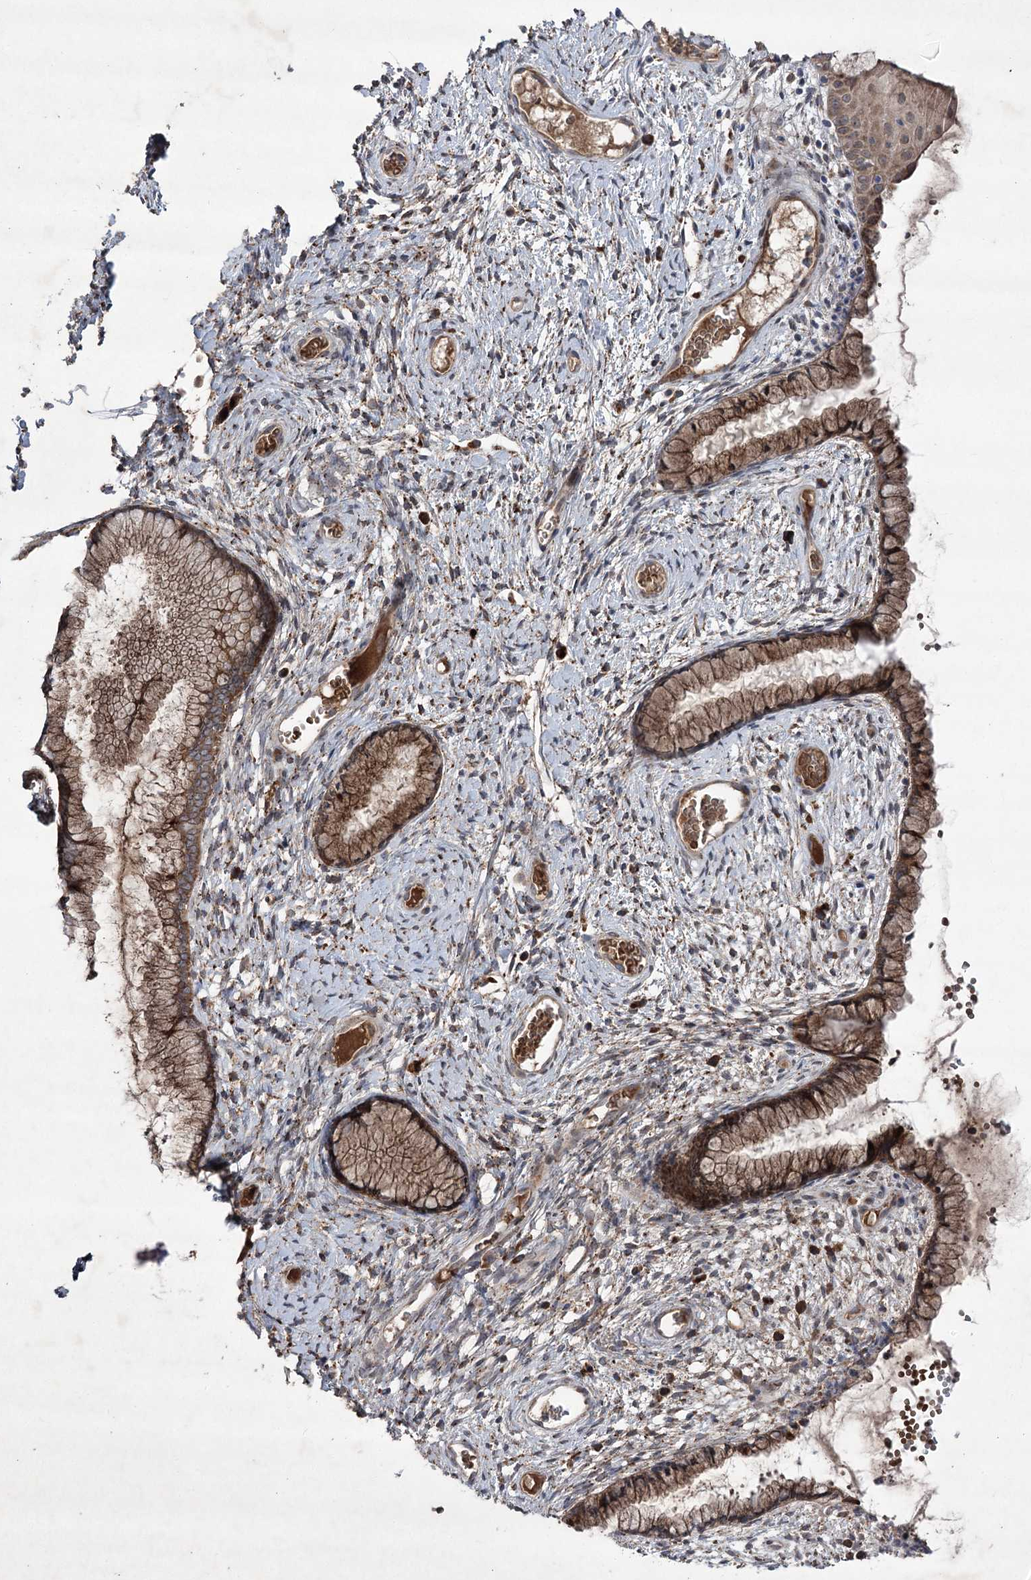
{"staining": {"intensity": "moderate", "quantity": ">75%", "location": "cytoplasmic/membranous"}, "tissue": "cervix", "cell_type": "Glandular cells", "image_type": "normal", "snomed": [{"axis": "morphology", "description": "Normal tissue, NOS"}, {"axis": "topography", "description": "Cervix"}], "caption": "Protein analysis of benign cervix shows moderate cytoplasmic/membranous staining in approximately >75% of glandular cells.", "gene": "ALG9", "patient": {"sex": "female", "age": 42}}